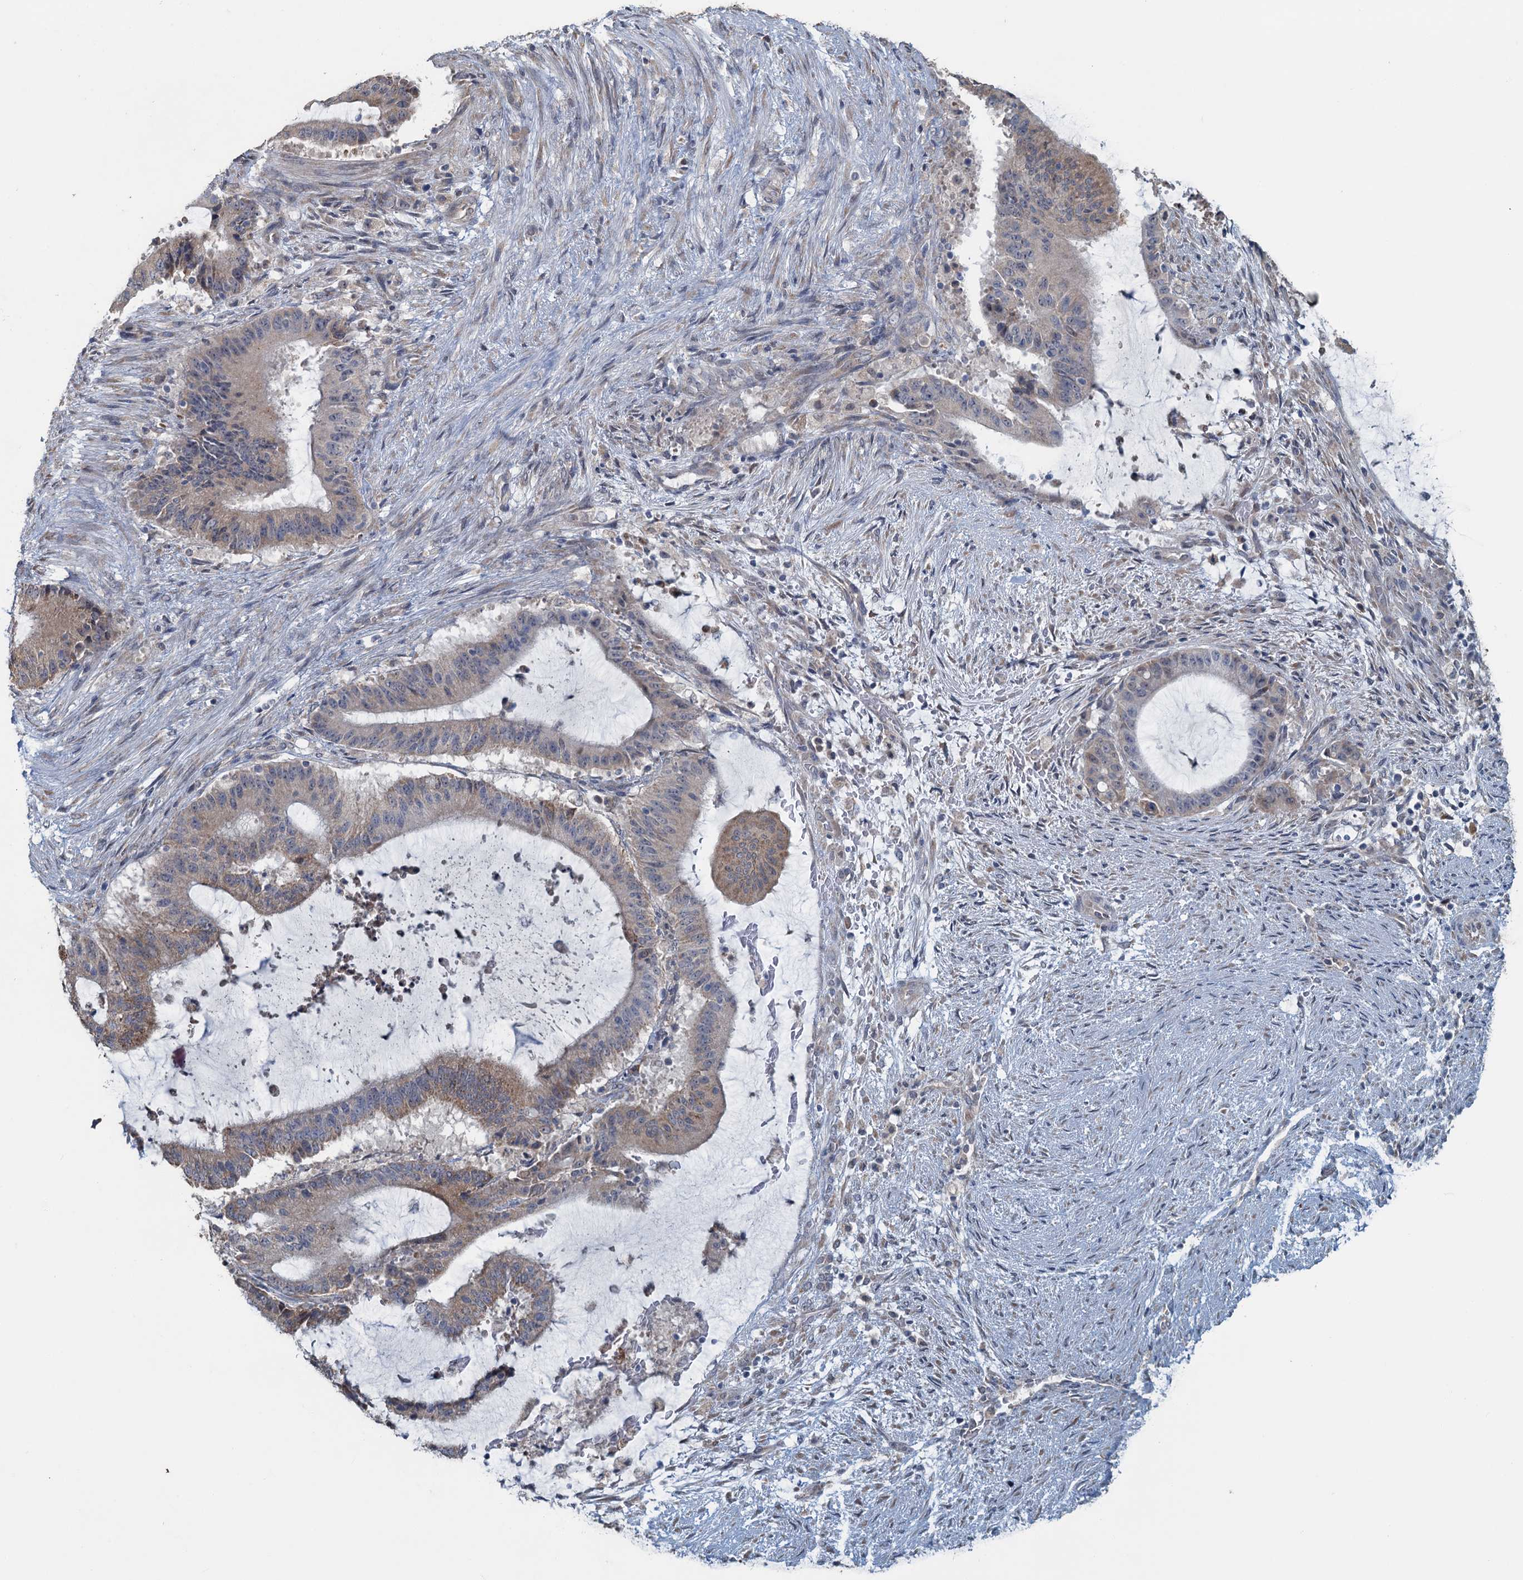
{"staining": {"intensity": "weak", "quantity": "25%-75%", "location": "cytoplasmic/membranous"}, "tissue": "liver cancer", "cell_type": "Tumor cells", "image_type": "cancer", "snomed": [{"axis": "morphology", "description": "Normal tissue, NOS"}, {"axis": "morphology", "description": "Cholangiocarcinoma"}, {"axis": "topography", "description": "Liver"}, {"axis": "topography", "description": "Peripheral nerve tissue"}], "caption": "High-power microscopy captured an immunohistochemistry photomicrograph of liver cancer, revealing weak cytoplasmic/membranous positivity in approximately 25%-75% of tumor cells. (IHC, brightfield microscopy, high magnification).", "gene": "TEX35", "patient": {"sex": "female", "age": 73}}